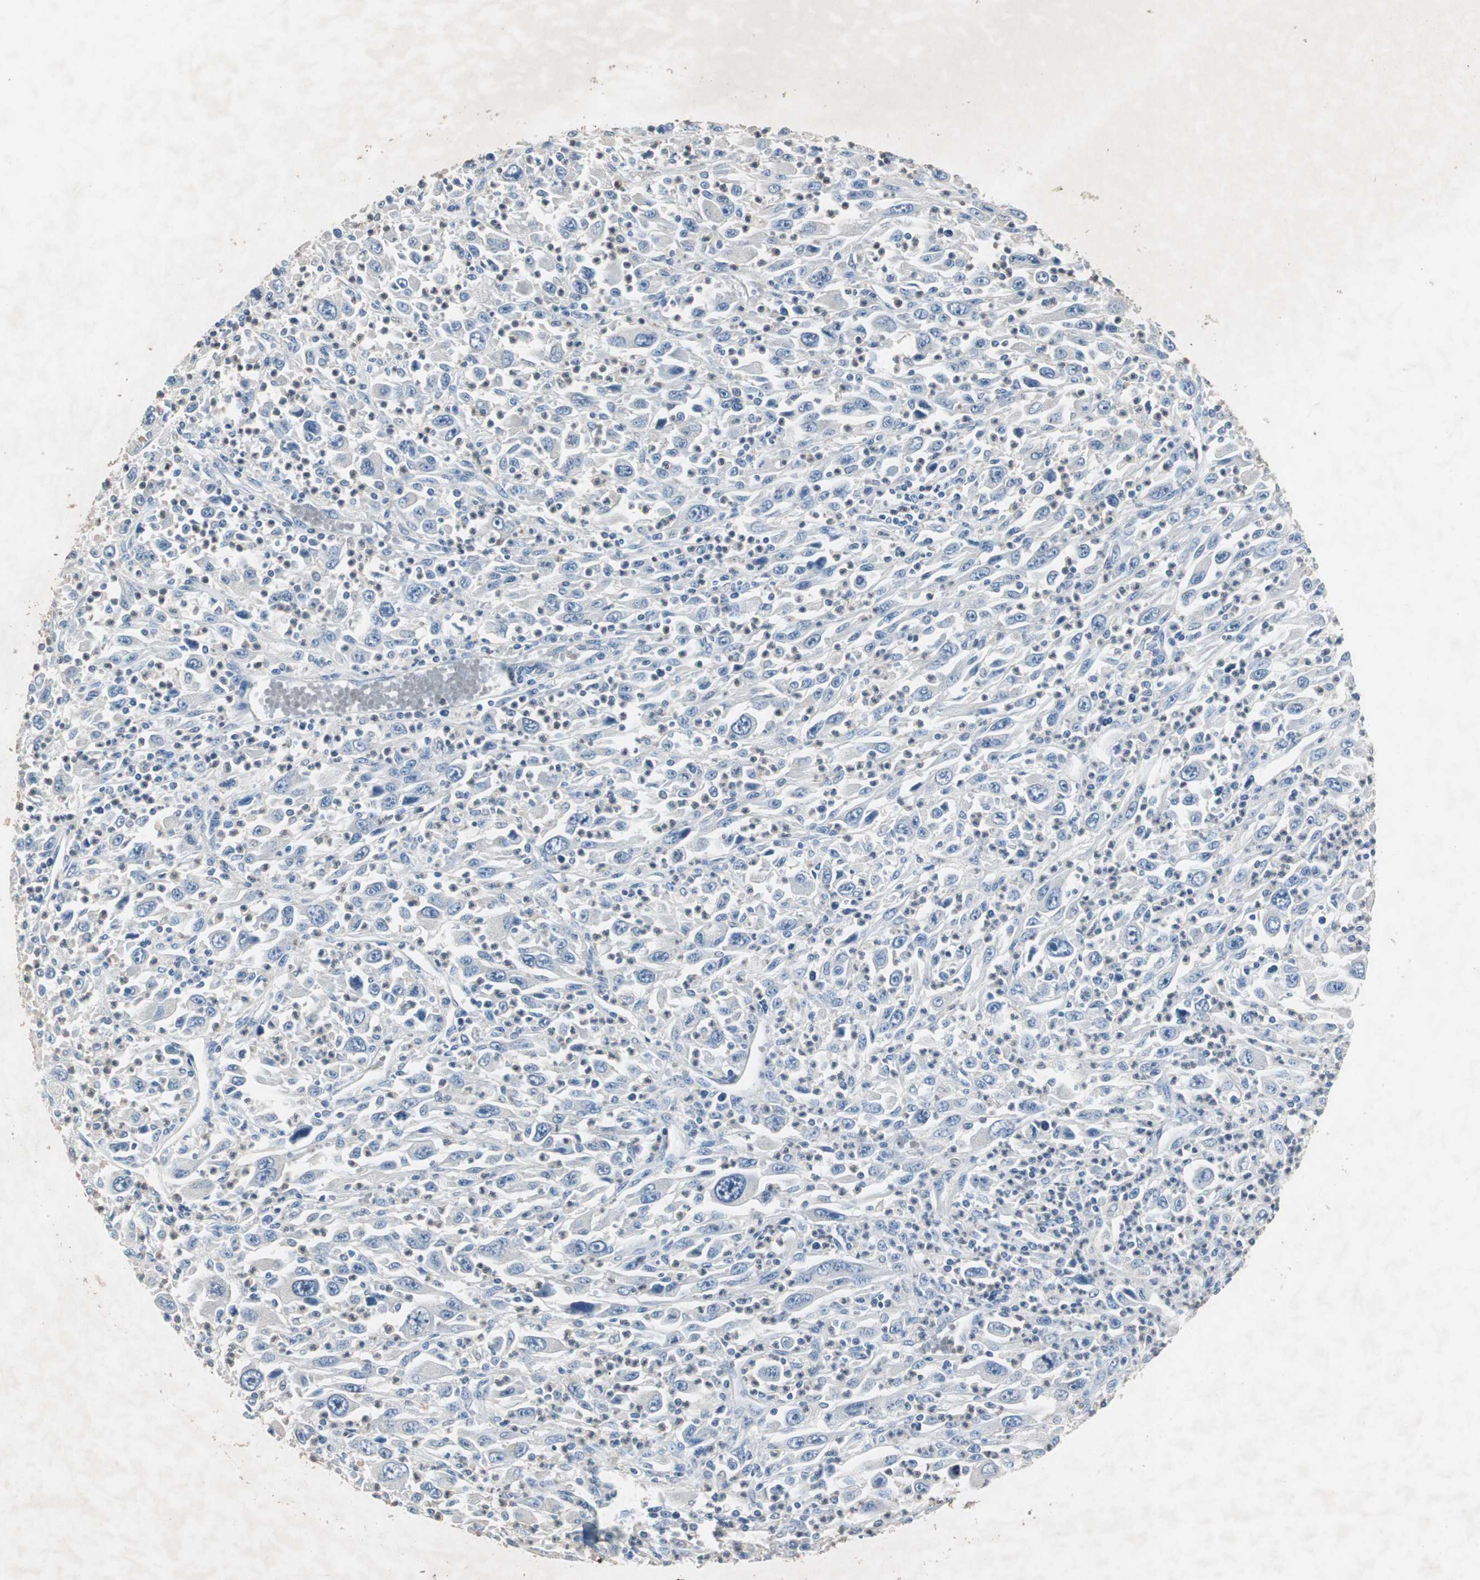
{"staining": {"intensity": "negative", "quantity": "none", "location": "none"}, "tissue": "melanoma", "cell_type": "Tumor cells", "image_type": "cancer", "snomed": [{"axis": "morphology", "description": "Malignant melanoma, Metastatic site"}, {"axis": "topography", "description": "Skin"}], "caption": "IHC photomicrograph of neoplastic tissue: human malignant melanoma (metastatic site) stained with DAB reveals no significant protein staining in tumor cells.", "gene": "ADNP2", "patient": {"sex": "female", "age": 56}}